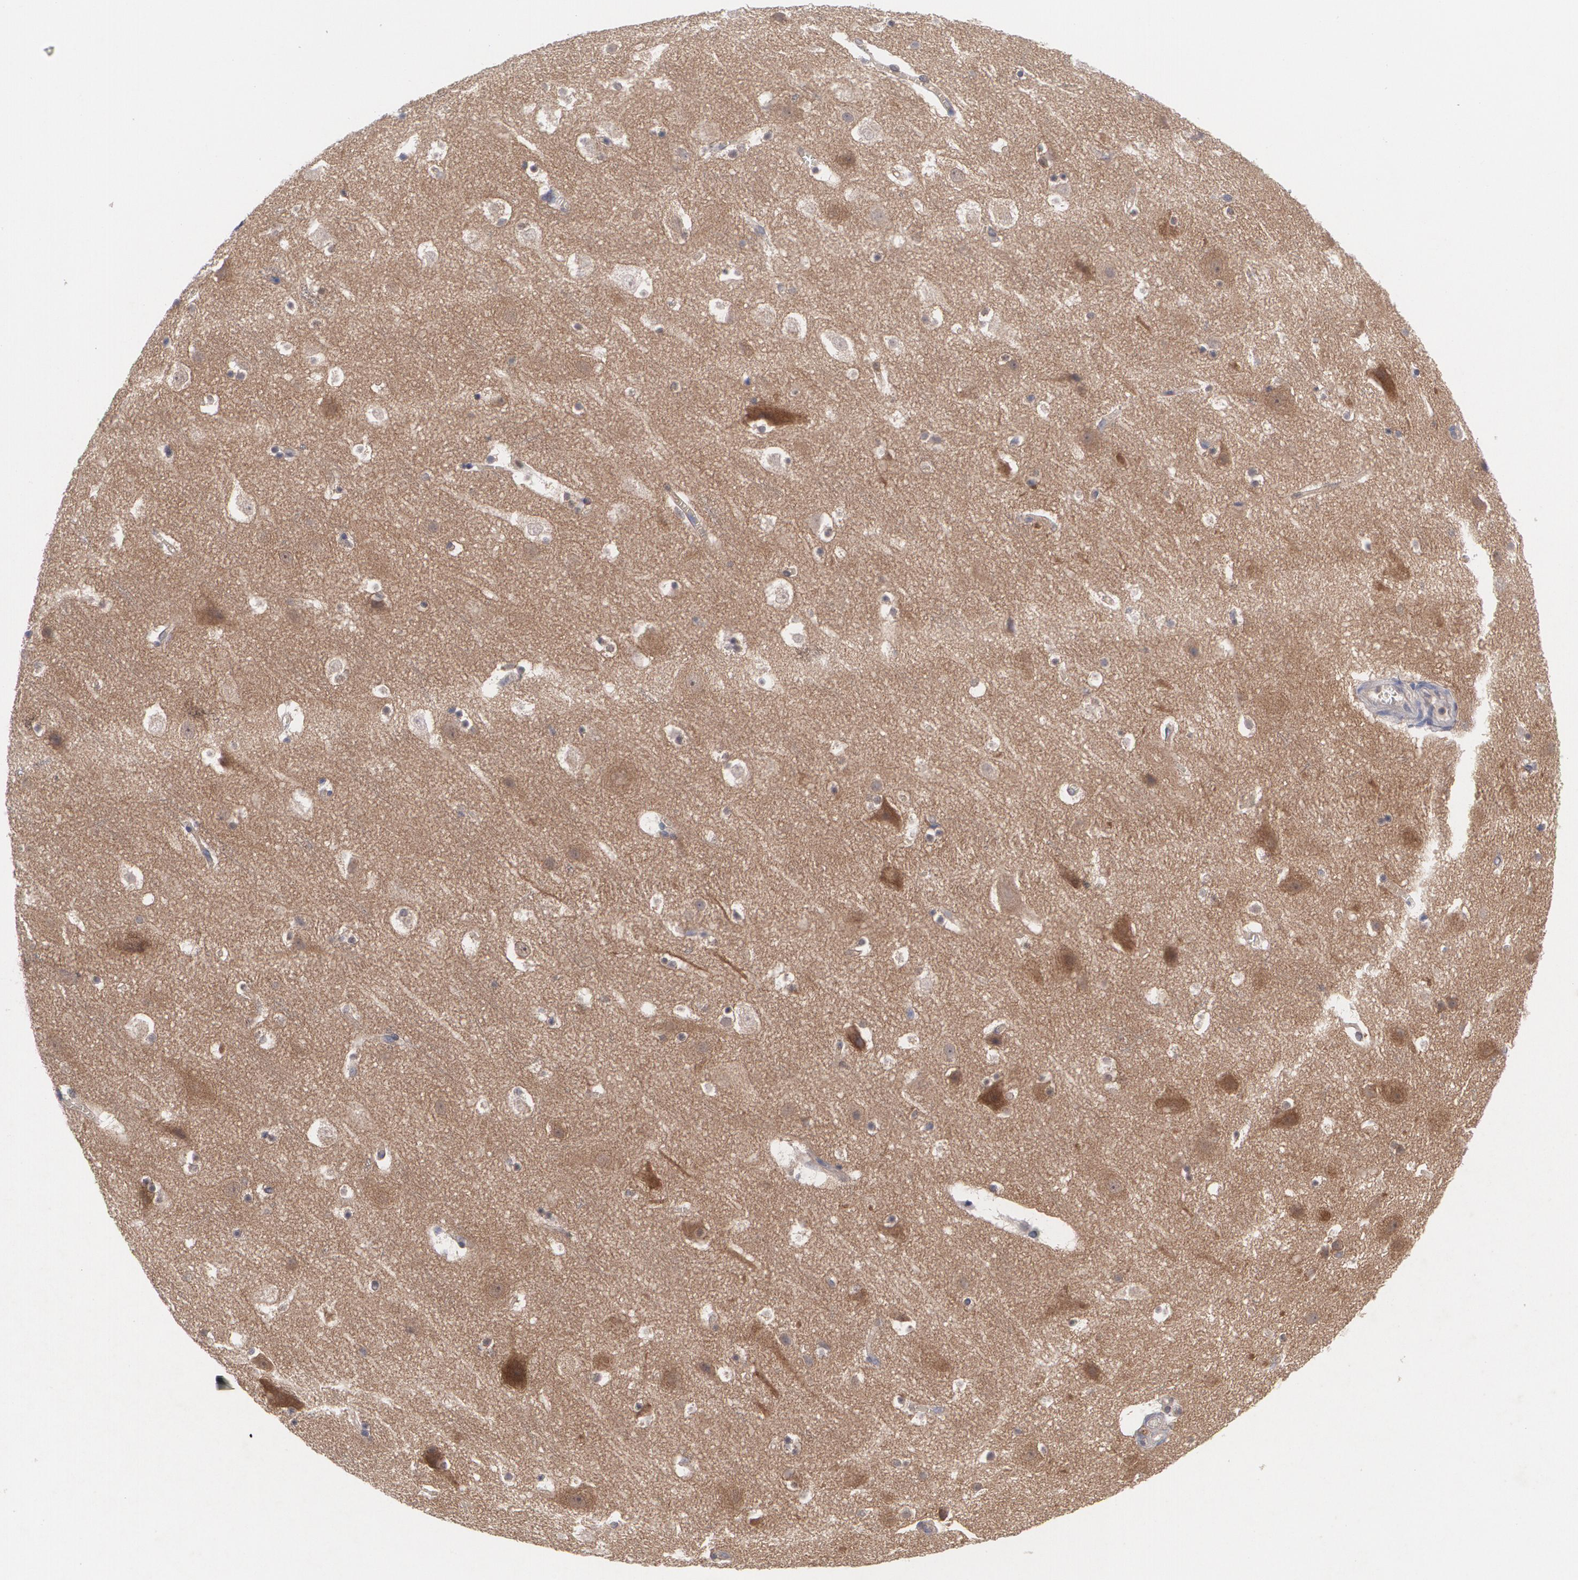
{"staining": {"intensity": "weak", "quantity": "25%-75%", "location": "cytoplasmic/membranous"}, "tissue": "cerebral cortex", "cell_type": "Endothelial cells", "image_type": "normal", "snomed": [{"axis": "morphology", "description": "Normal tissue, NOS"}, {"axis": "topography", "description": "Cerebral cortex"}], "caption": "Cerebral cortex was stained to show a protein in brown. There is low levels of weak cytoplasmic/membranous positivity in approximately 25%-75% of endothelial cells.", "gene": "HTT", "patient": {"sex": "male", "age": 45}}